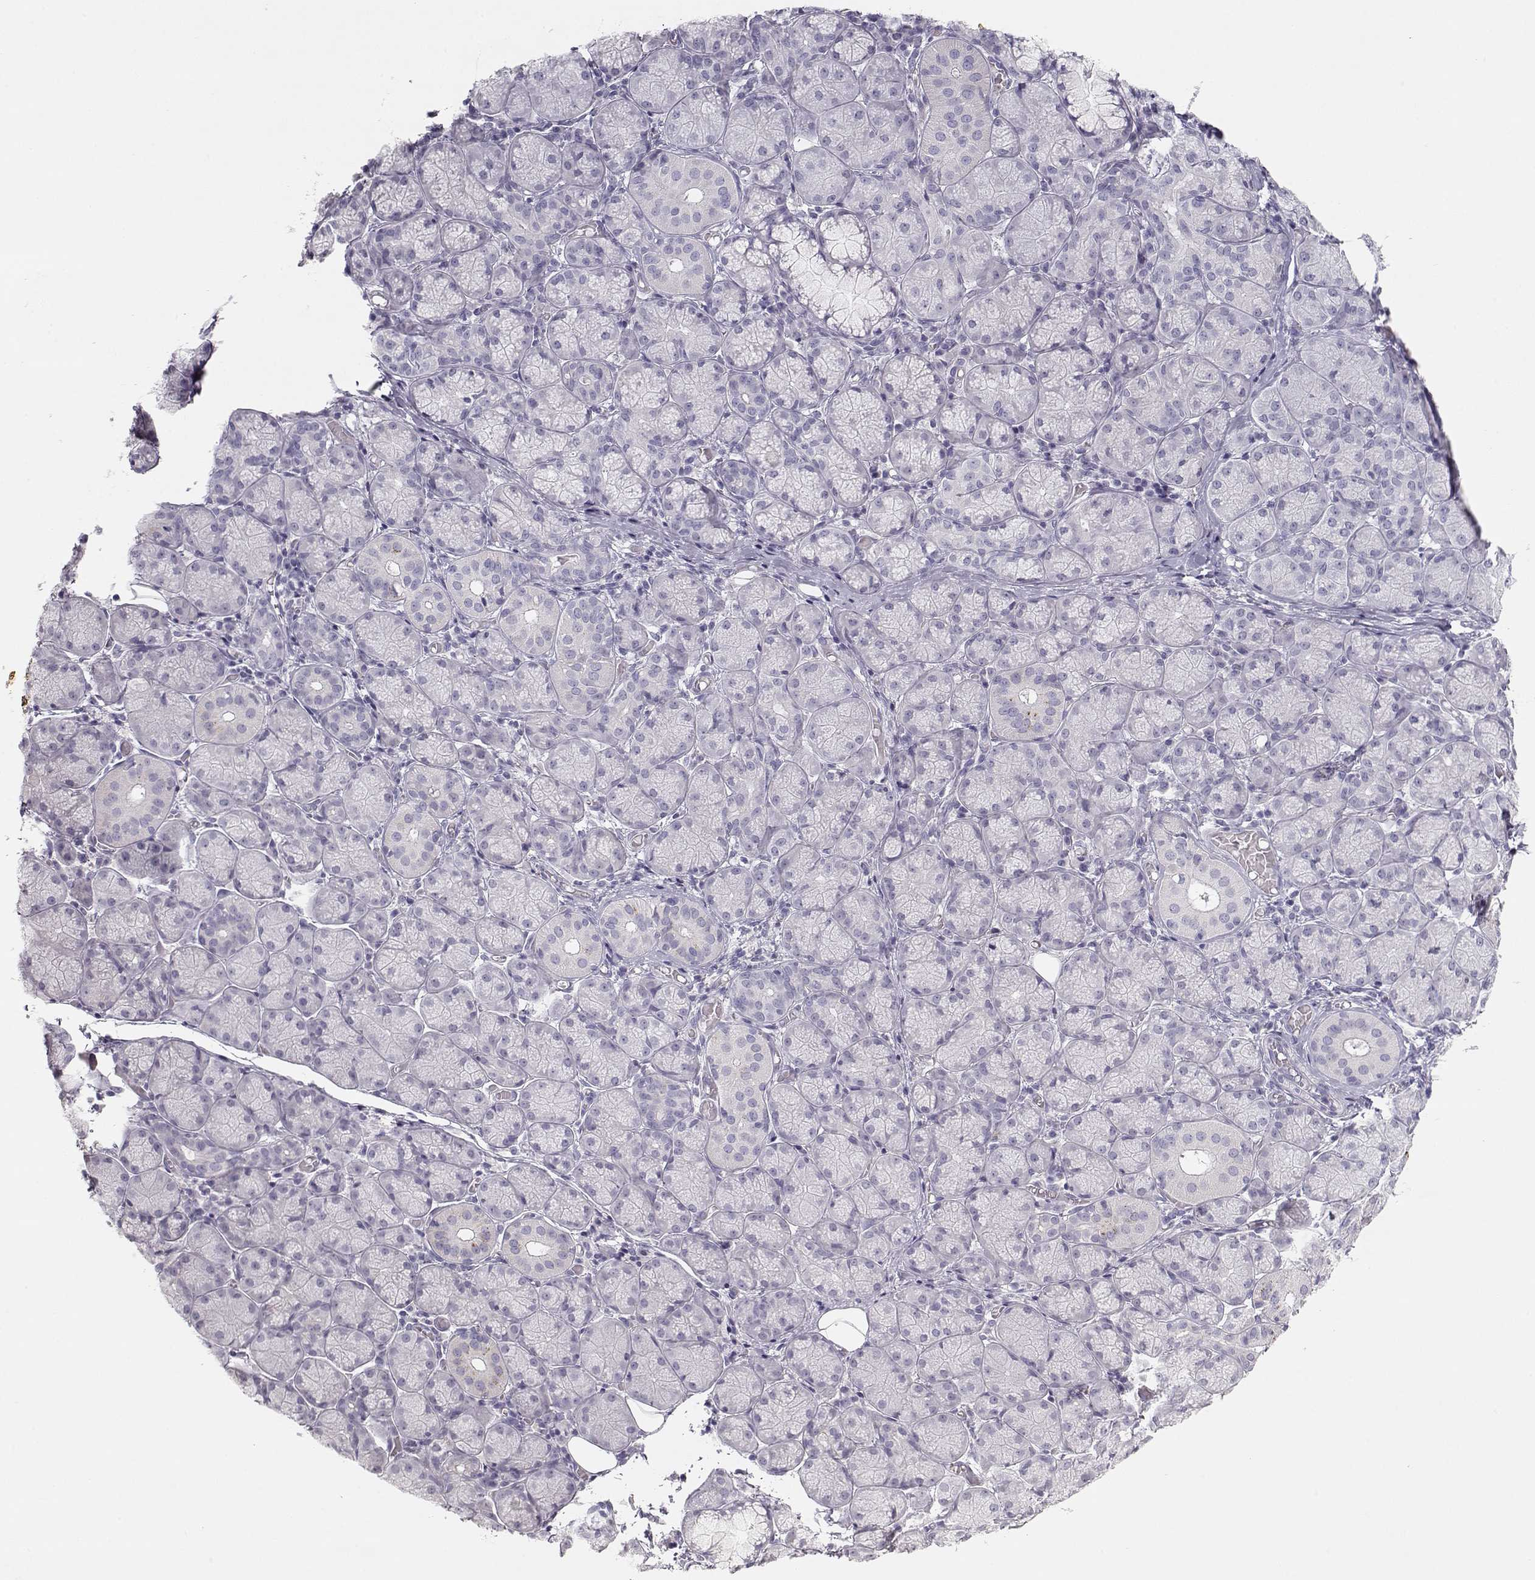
{"staining": {"intensity": "negative", "quantity": "none", "location": "none"}, "tissue": "salivary gland", "cell_type": "Glandular cells", "image_type": "normal", "snomed": [{"axis": "morphology", "description": "Normal tissue, NOS"}, {"axis": "topography", "description": "Salivary gland"}, {"axis": "topography", "description": "Peripheral nerve tissue"}], "caption": "This is a photomicrograph of immunohistochemistry staining of benign salivary gland, which shows no expression in glandular cells.", "gene": "LEPR", "patient": {"sex": "female", "age": 24}}